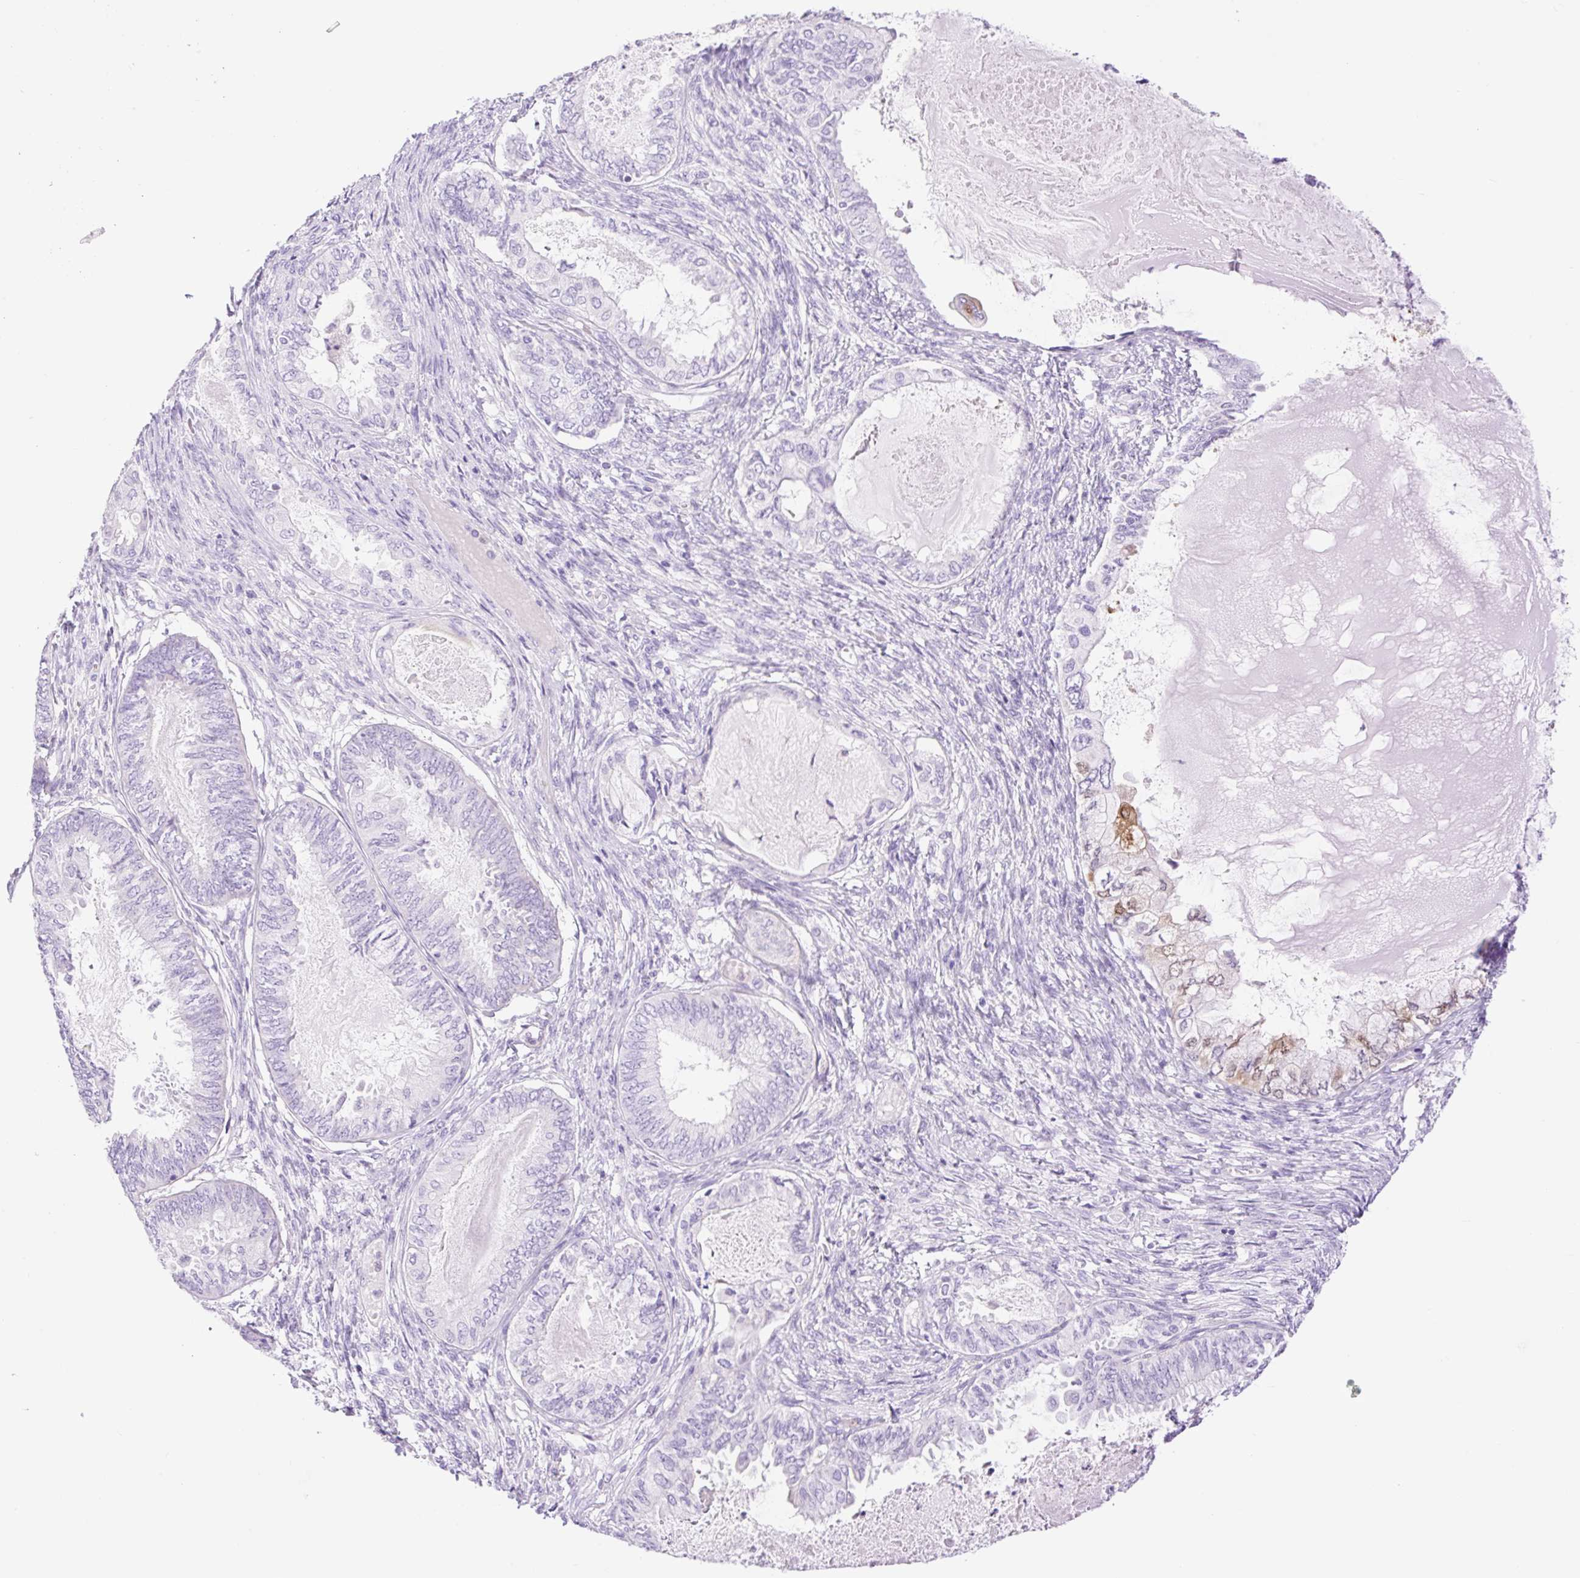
{"staining": {"intensity": "negative", "quantity": "none", "location": "none"}, "tissue": "ovarian cancer", "cell_type": "Tumor cells", "image_type": "cancer", "snomed": [{"axis": "morphology", "description": "Carcinoma, endometroid"}, {"axis": "topography", "description": "Ovary"}], "caption": "High magnification brightfield microscopy of ovarian cancer stained with DAB (3,3'-diaminobenzidine) (brown) and counterstained with hematoxylin (blue): tumor cells show no significant positivity. (DAB IHC, high magnification).", "gene": "SLC25A40", "patient": {"sex": "female", "age": 70}}